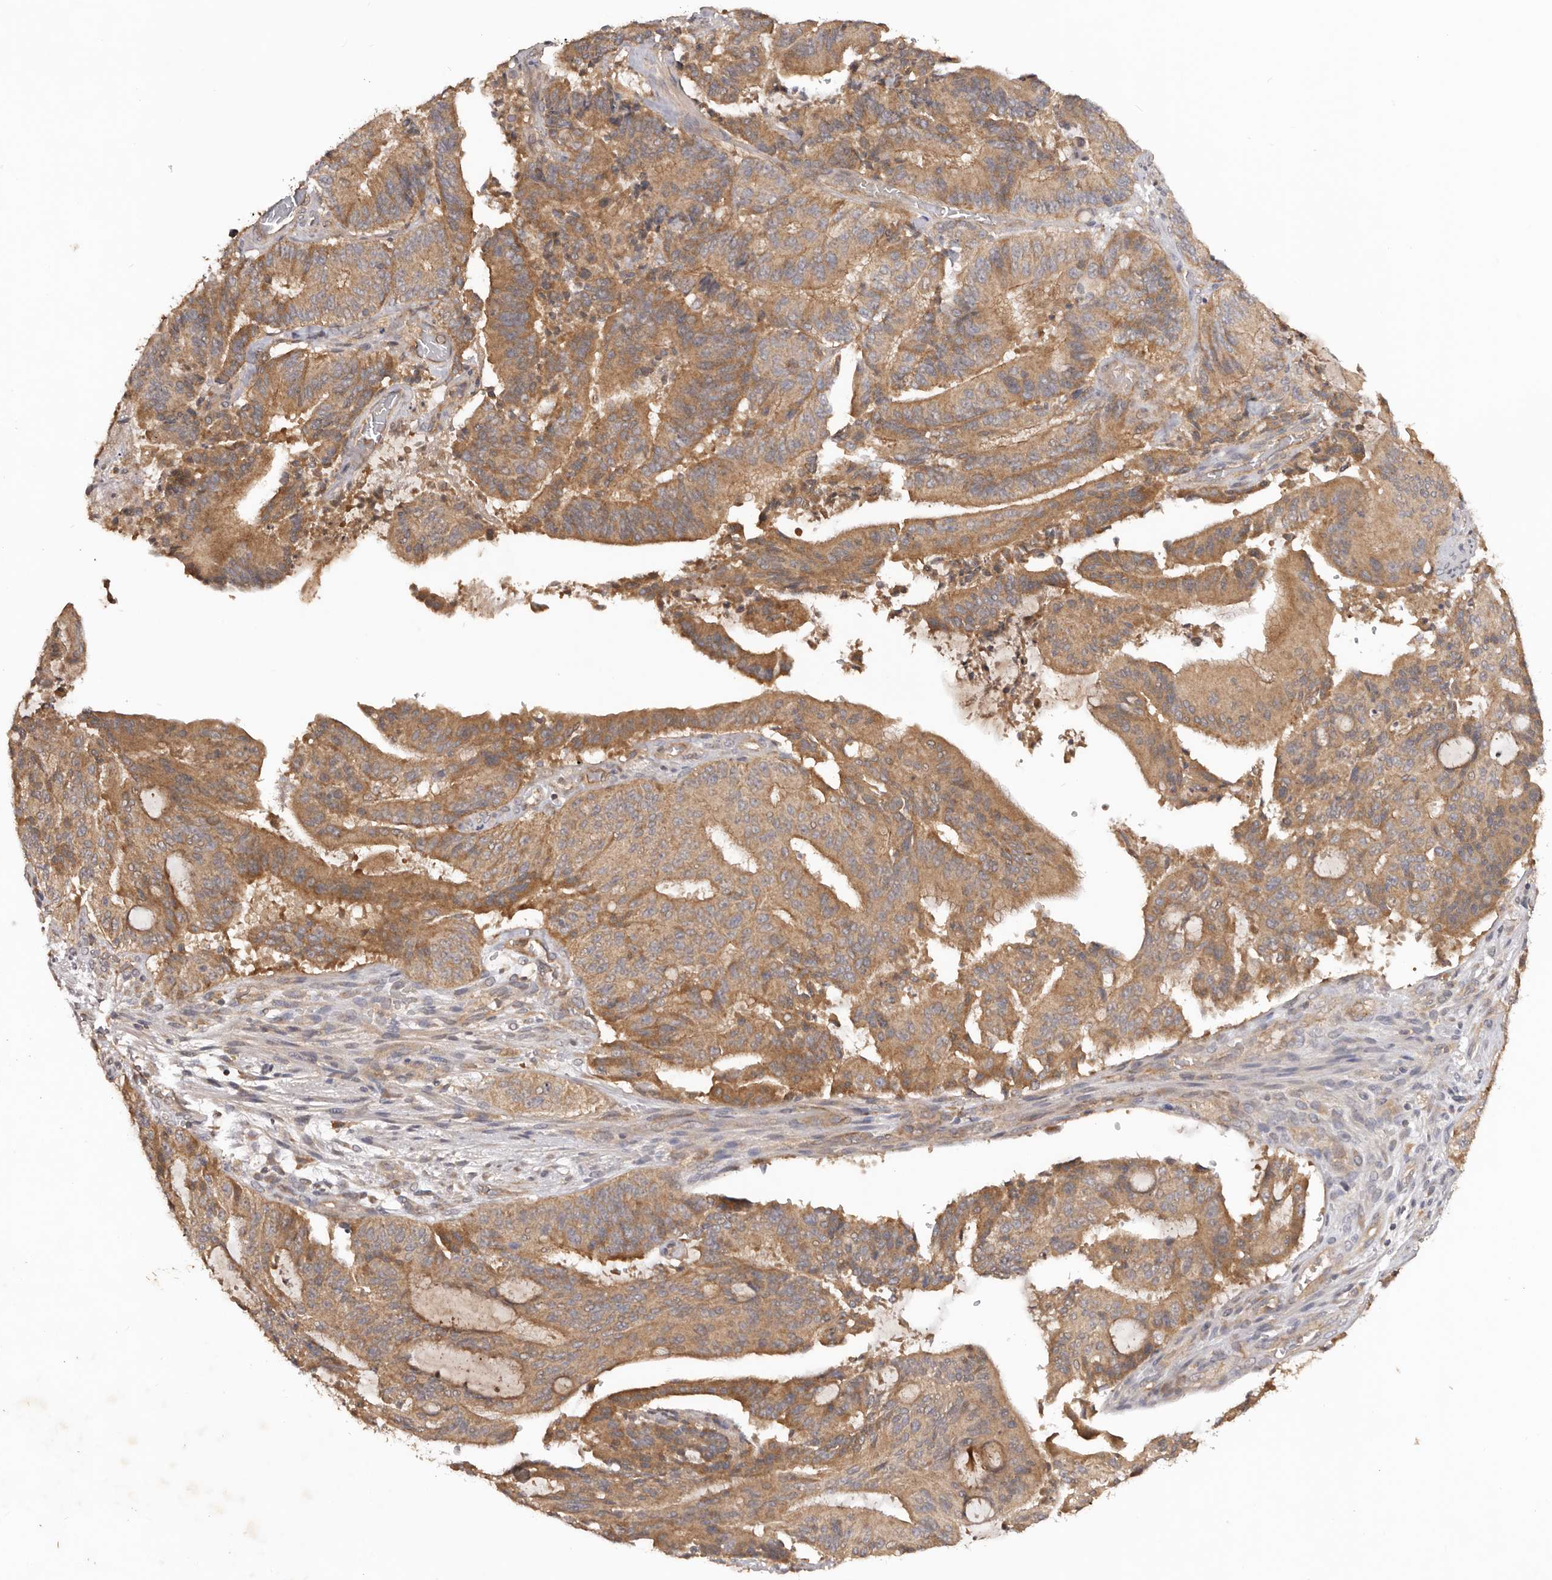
{"staining": {"intensity": "moderate", "quantity": ">75%", "location": "cytoplasmic/membranous"}, "tissue": "liver cancer", "cell_type": "Tumor cells", "image_type": "cancer", "snomed": [{"axis": "morphology", "description": "Normal tissue, NOS"}, {"axis": "morphology", "description": "Cholangiocarcinoma"}, {"axis": "topography", "description": "Liver"}, {"axis": "topography", "description": "Peripheral nerve tissue"}], "caption": "Immunohistochemical staining of liver cholangiocarcinoma exhibits medium levels of moderate cytoplasmic/membranous positivity in about >75% of tumor cells.", "gene": "PKIB", "patient": {"sex": "female", "age": 73}}